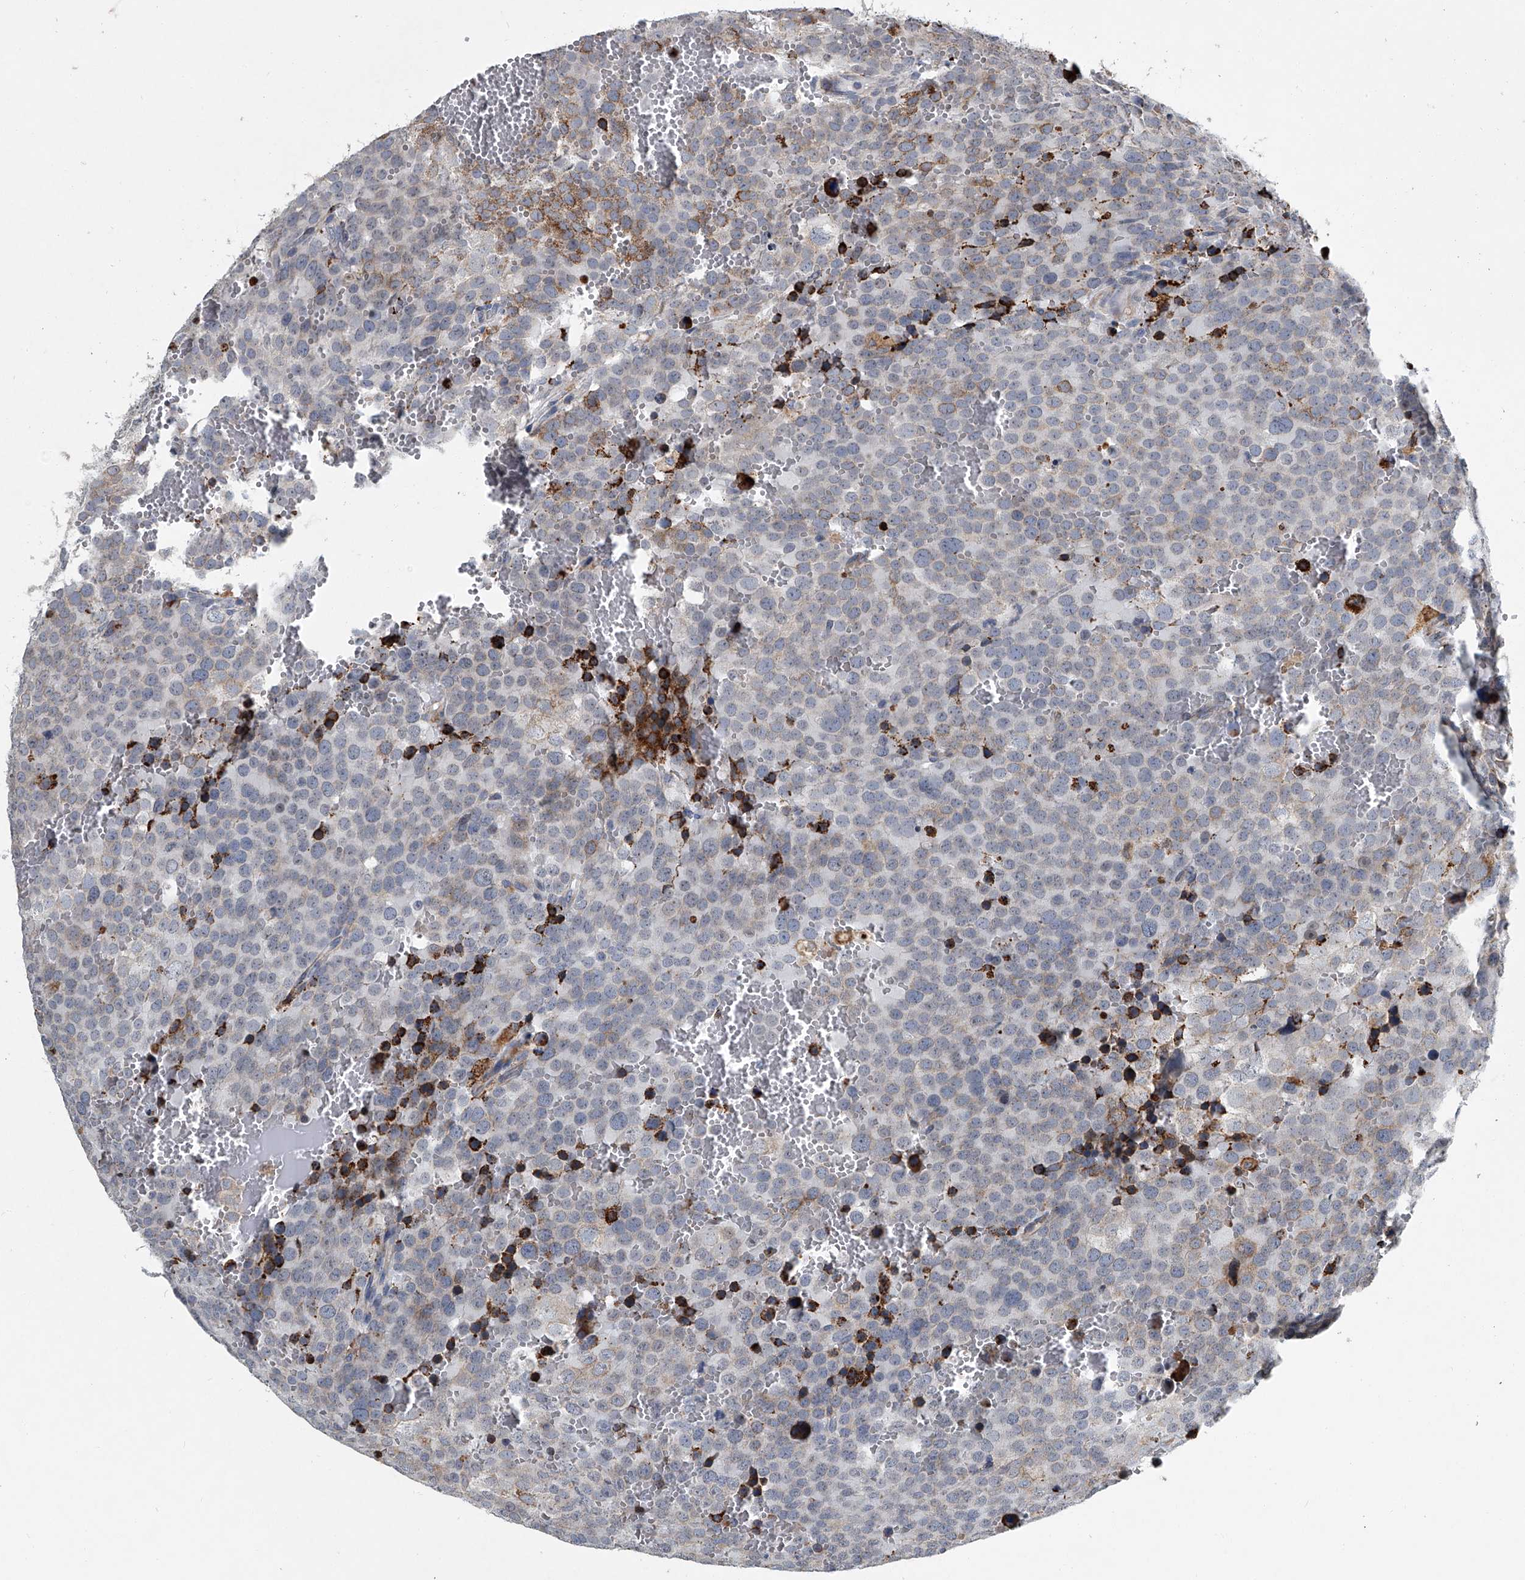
{"staining": {"intensity": "moderate", "quantity": "<25%", "location": "cytoplasmic/membranous"}, "tissue": "testis cancer", "cell_type": "Tumor cells", "image_type": "cancer", "snomed": [{"axis": "morphology", "description": "Seminoma, NOS"}, {"axis": "topography", "description": "Testis"}], "caption": "Testis cancer (seminoma) stained with a brown dye exhibits moderate cytoplasmic/membranous positive positivity in about <25% of tumor cells.", "gene": "TMEM63C", "patient": {"sex": "male", "age": 71}}